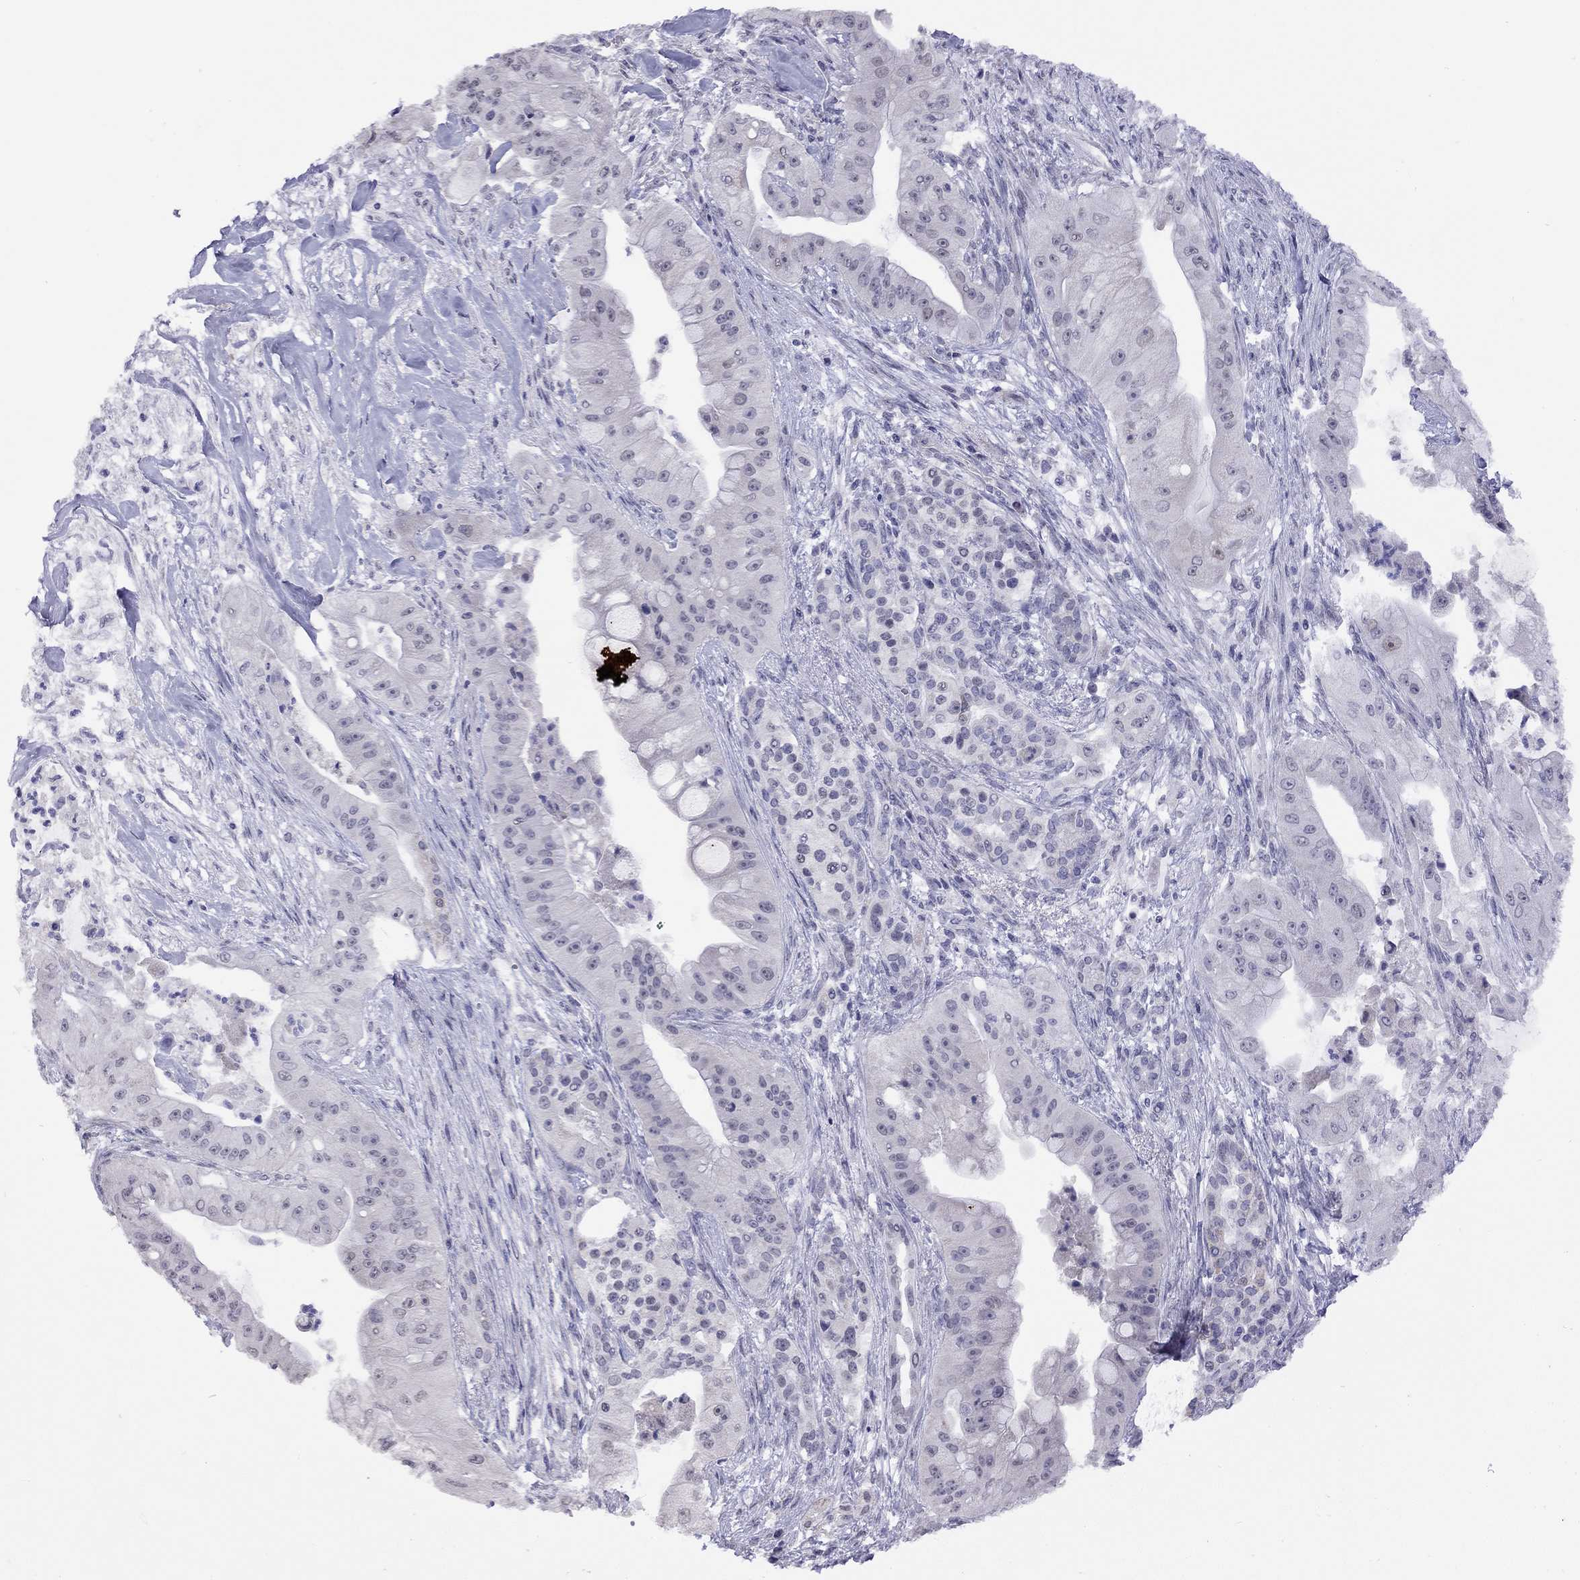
{"staining": {"intensity": "negative", "quantity": "none", "location": "none"}, "tissue": "pancreatic cancer", "cell_type": "Tumor cells", "image_type": "cancer", "snomed": [{"axis": "morphology", "description": "Normal tissue, NOS"}, {"axis": "morphology", "description": "Inflammation, NOS"}, {"axis": "morphology", "description": "Adenocarcinoma, NOS"}, {"axis": "topography", "description": "Pancreas"}], "caption": "Tumor cells are negative for protein expression in human pancreatic cancer.", "gene": "HES5", "patient": {"sex": "male", "age": 57}}